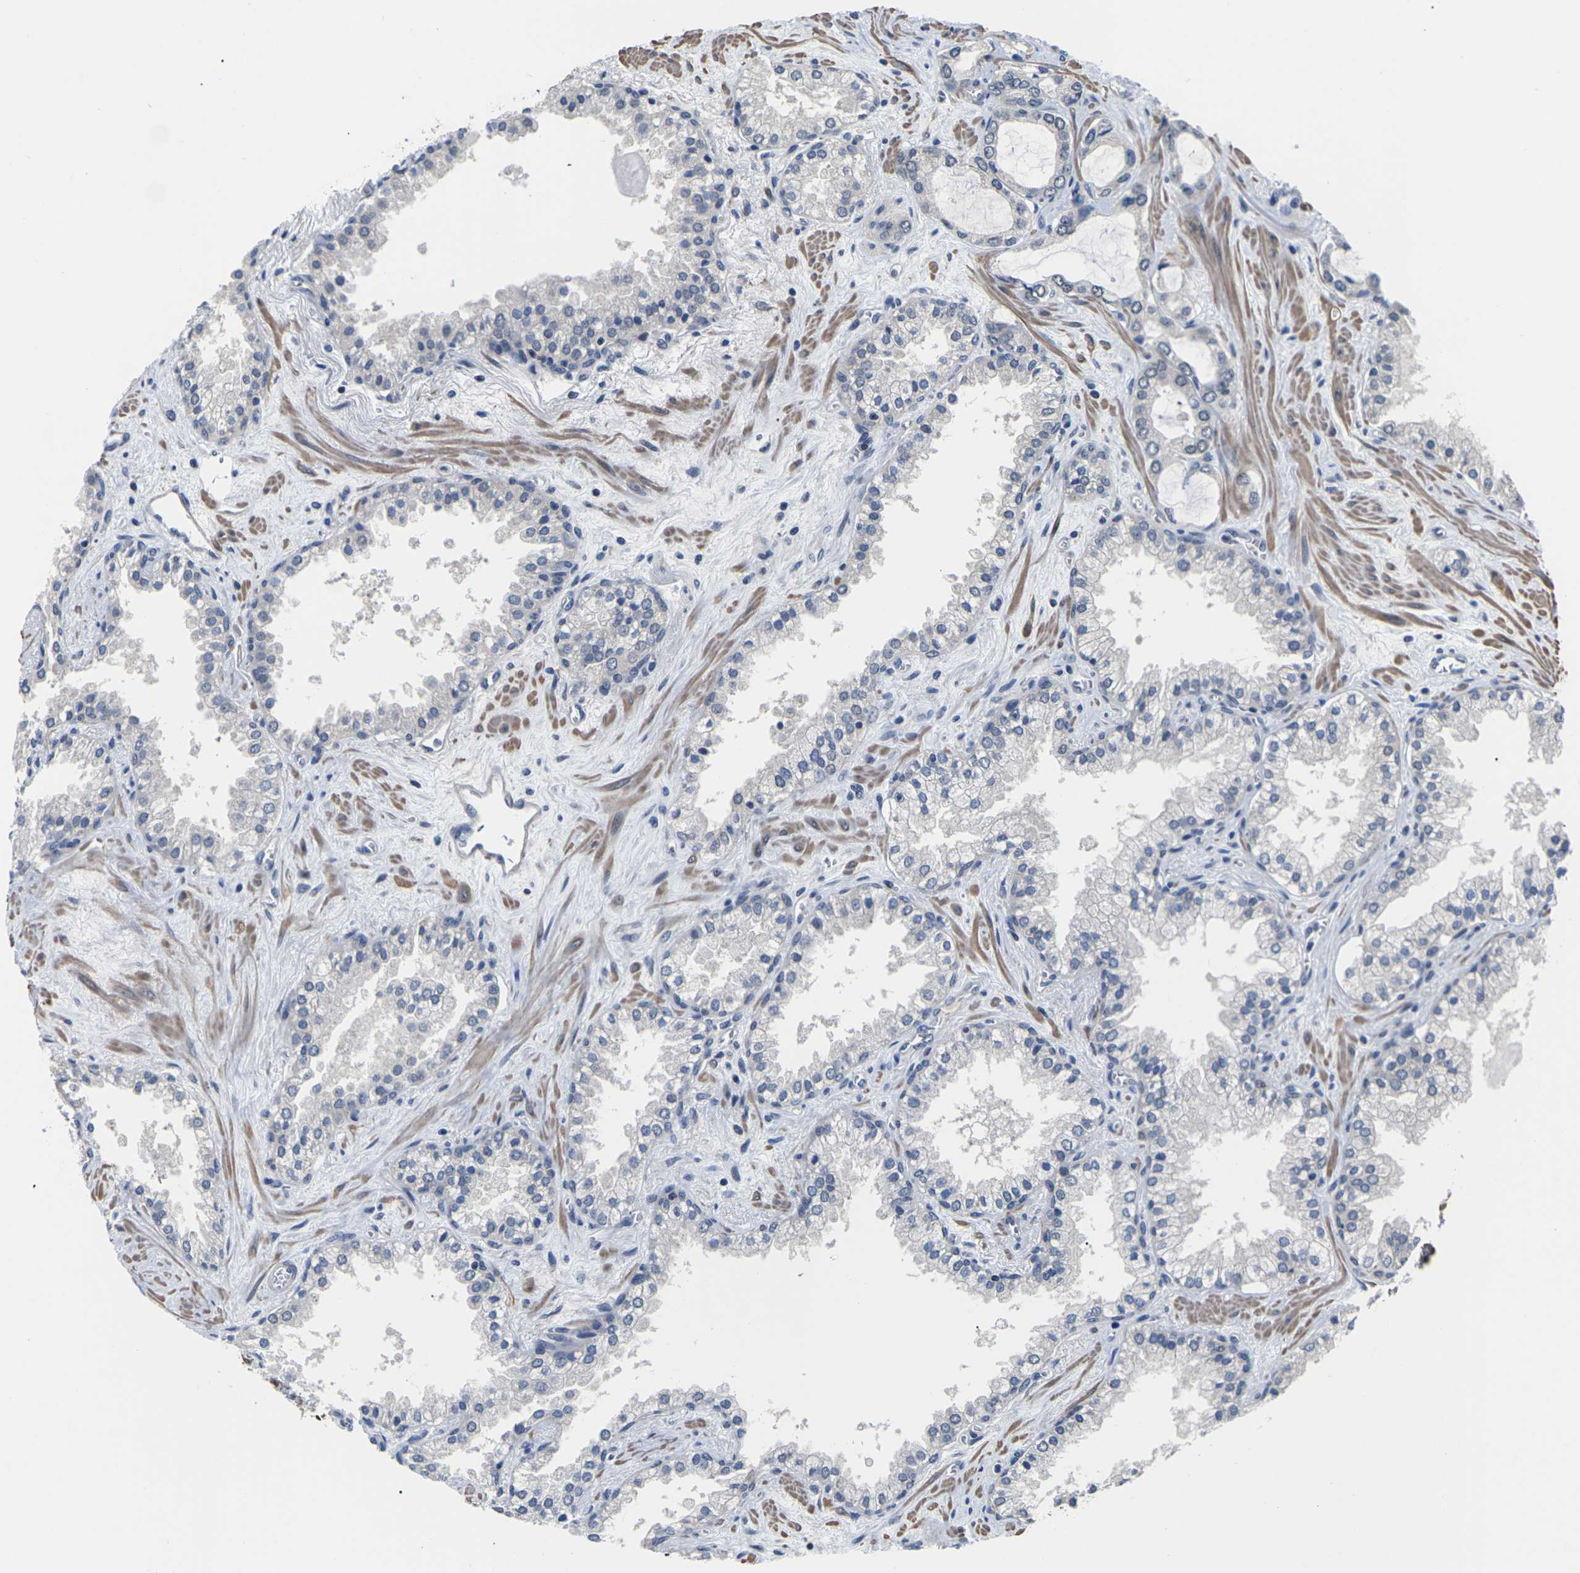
{"staining": {"intensity": "negative", "quantity": "none", "location": "none"}, "tissue": "prostate cancer", "cell_type": "Tumor cells", "image_type": "cancer", "snomed": [{"axis": "morphology", "description": "Adenocarcinoma, Low grade"}, {"axis": "topography", "description": "Prostate"}], "caption": "High magnification brightfield microscopy of prostate cancer (low-grade adenocarcinoma) stained with DAB (3,3'-diaminobenzidine) (brown) and counterstained with hematoxylin (blue): tumor cells show no significant staining.", "gene": "ST6GAL2", "patient": {"sex": "male", "age": 60}}